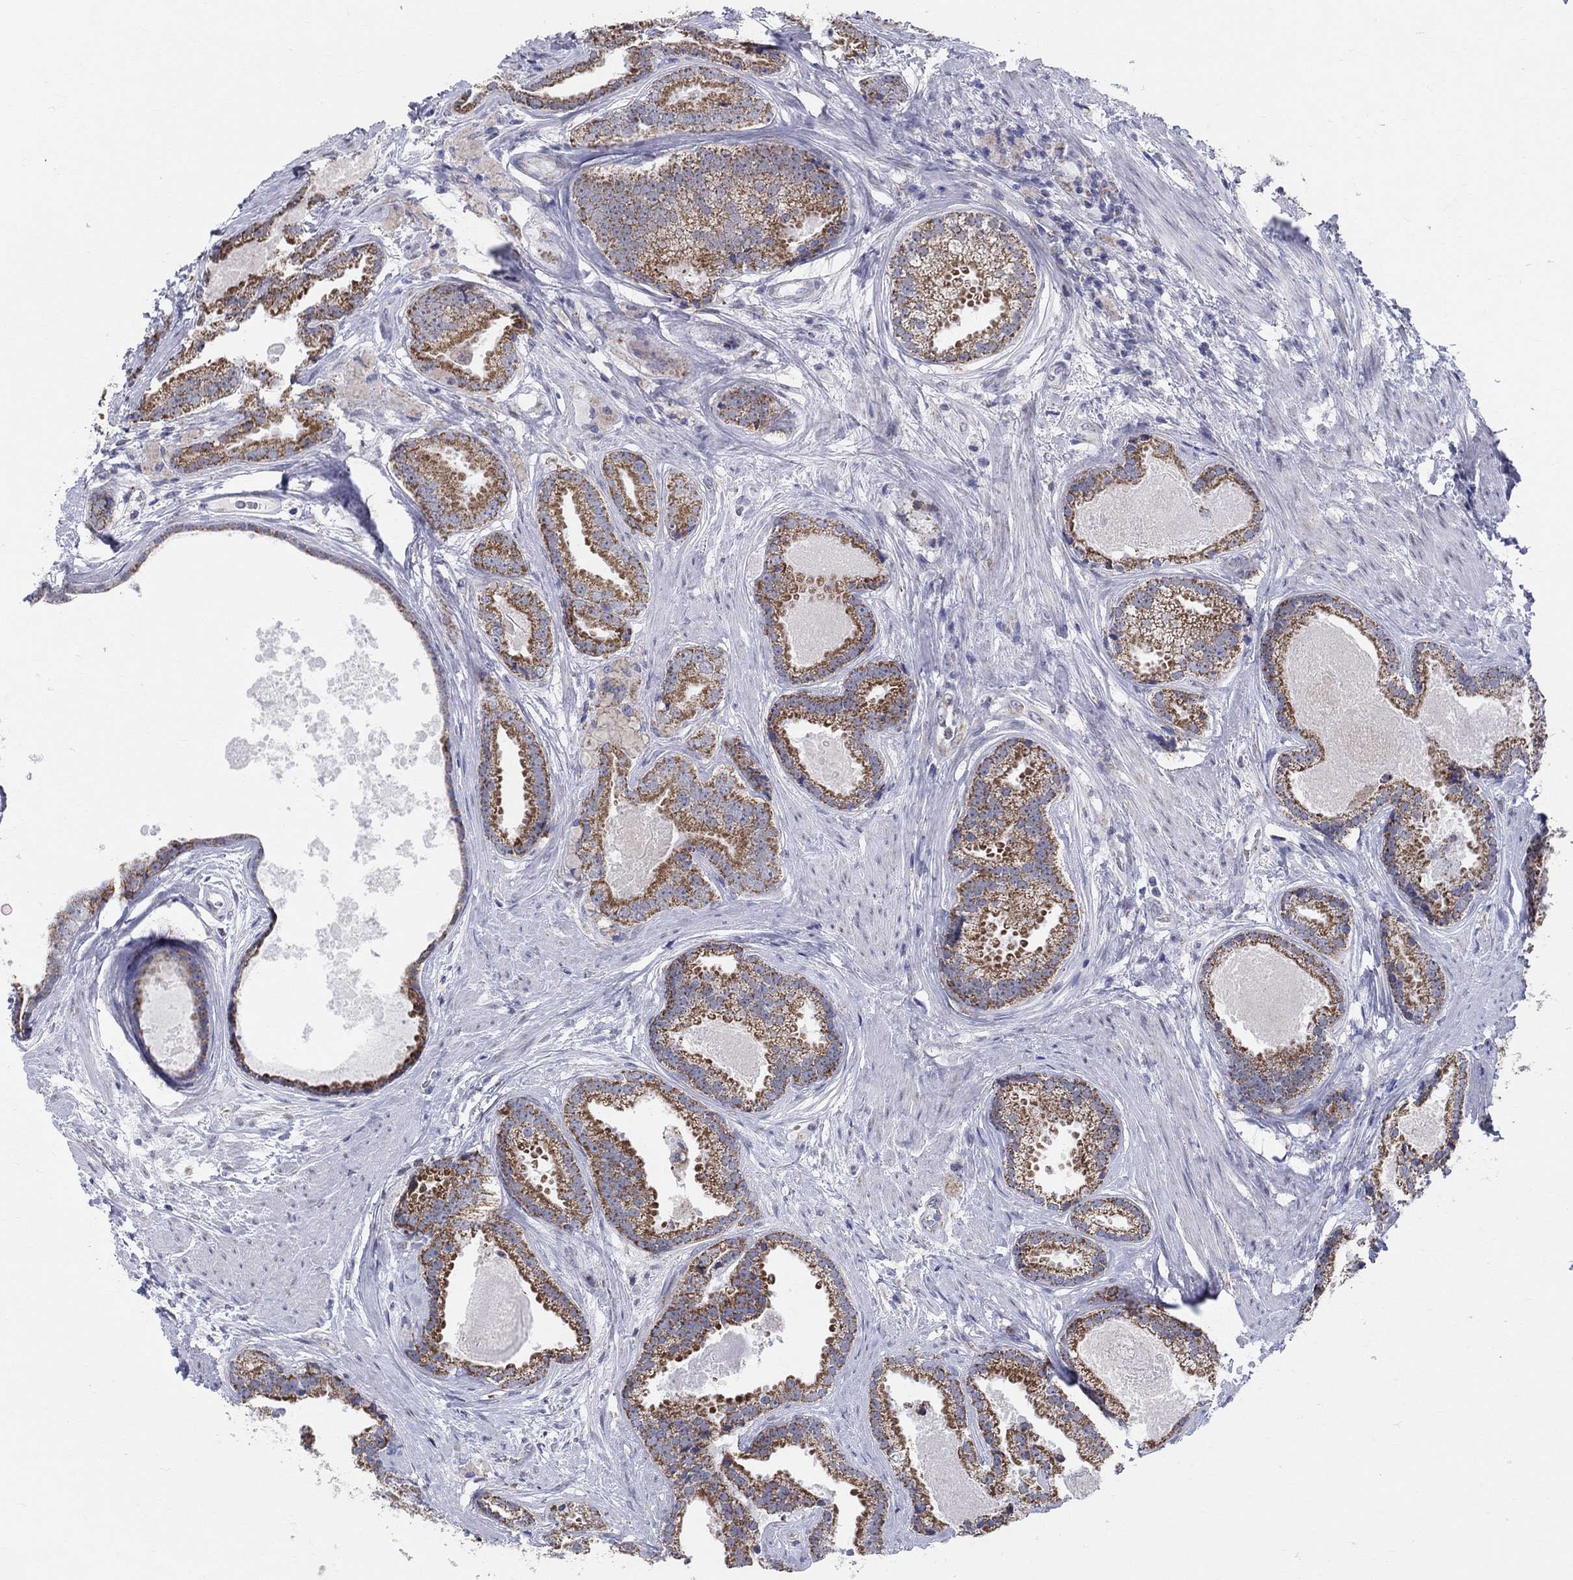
{"staining": {"intensity": "strong", "quantity": ">75%", "location": "cytoplasmic/membranous"}, "tissue": "prostate cancer", "cell_type": "Tumor cells", "image_type": "cancer", "snomed": [{"axis": "morphology", "description": "Adenocarcinoma, NOS"}, {"axis": "morphology", "description": "Adenocarcinoma, High grade"}, {"axis": "topography", "description": "Prostate"}], "caption": "Prostate cancer (high-grade adenocarcinoma) tissue shows strong cytoplasmic/membranous staining in about >75% of tumor cells The staining was performed using DAB (3,3'-diaminobenzidine), with brown indicating positive protein expression. Nuclei are stained blue with hematoxylin.", "gene": "KISS1R", "patient": {"sex": "male", "age": 64}}